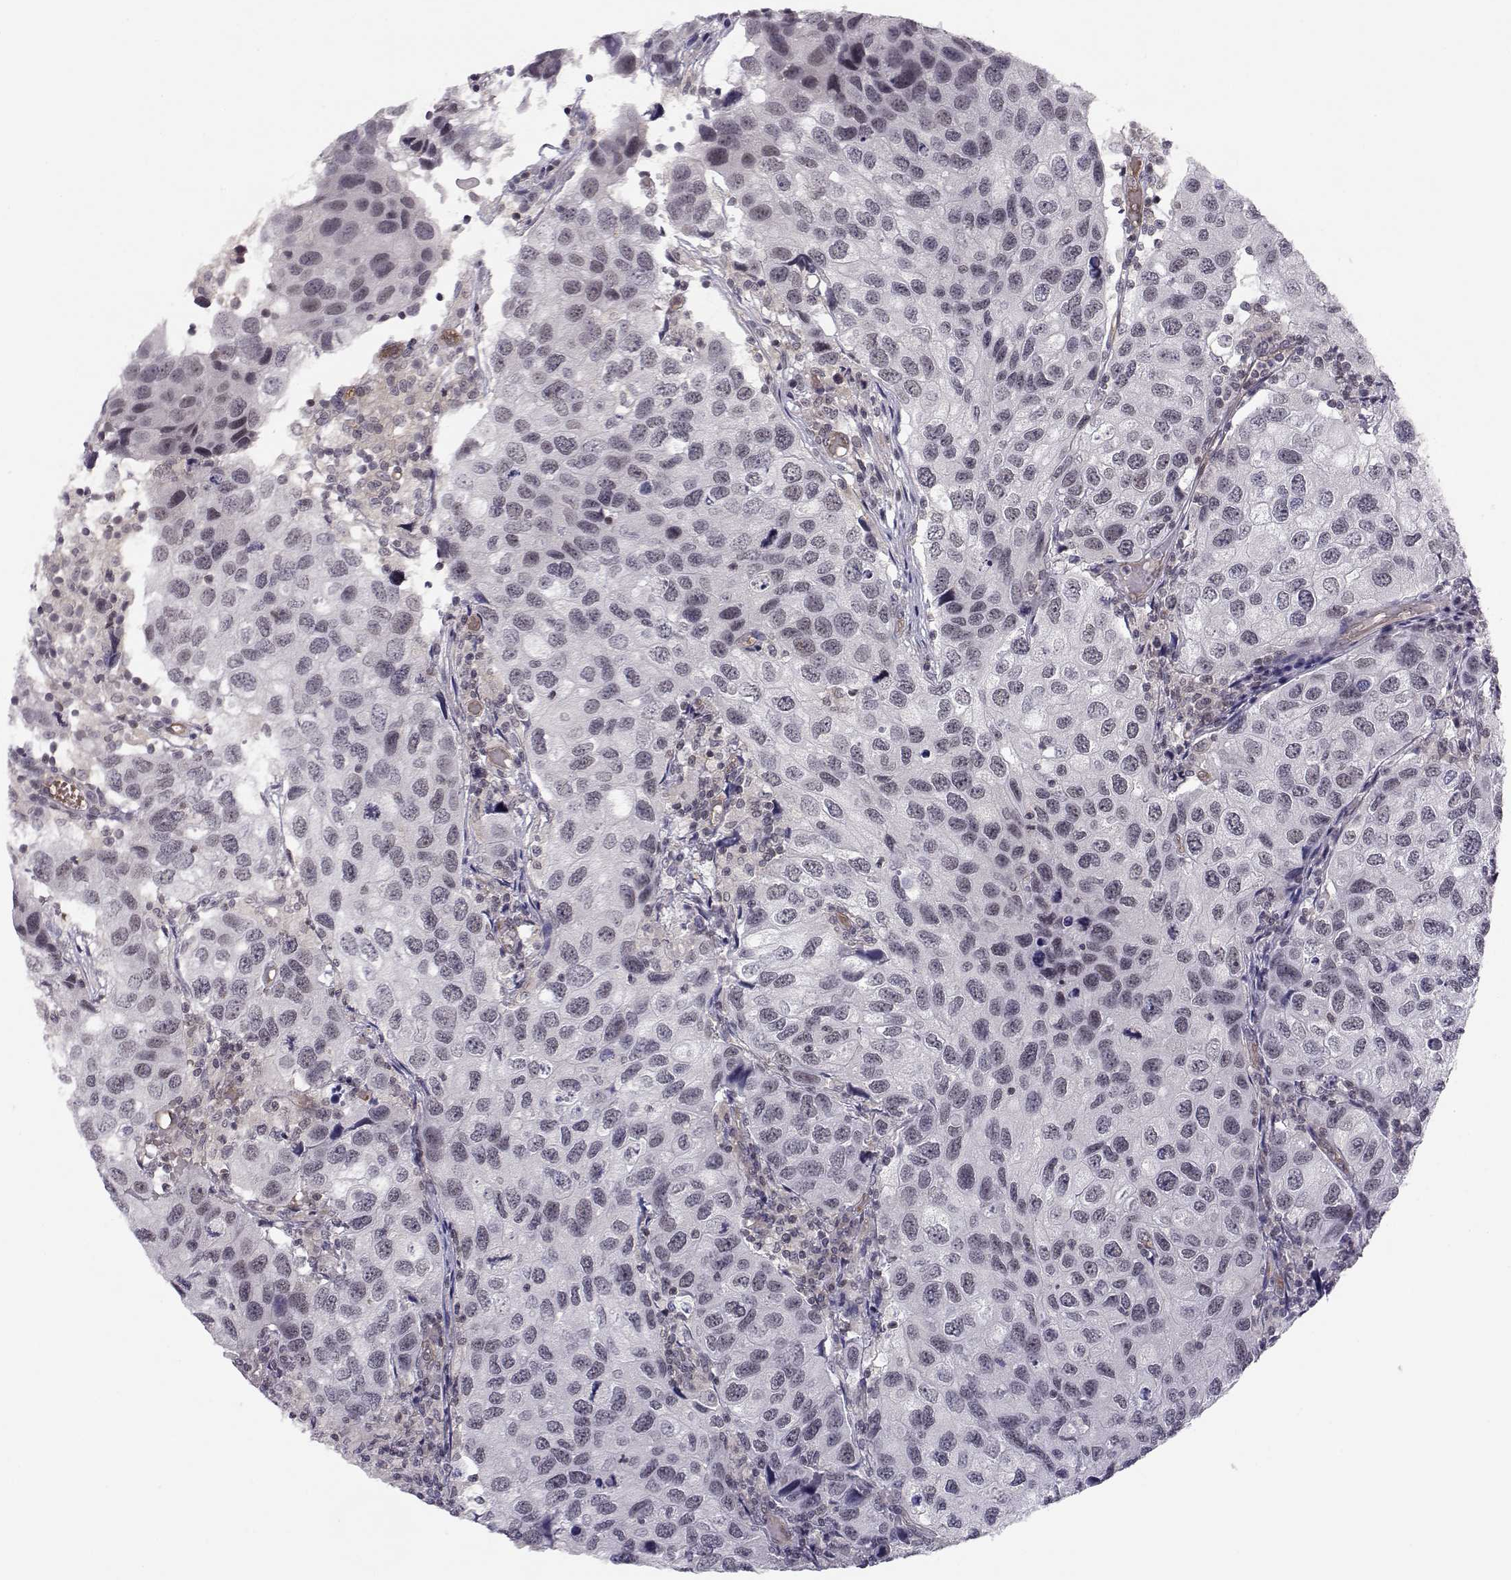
{"staining": {"intensity": "negative", "quantity": "none", "location": "none"}, "tissue": "urothelial cancer", "cell_type": "Tumor cells", "image_type": "cancer", "snomed": [{"axis": "morphology", "description": "Urothelial carcinoma, High grade"}, {"axis": "topography", "description": "Urinary bladder"}], "caption": "A histopathology image of urothelial cancer stained for a protein exhibits no brown staining in tumor cells.", "gene": "KIF13B", "patient": {"sex": "male", "age": 79}}